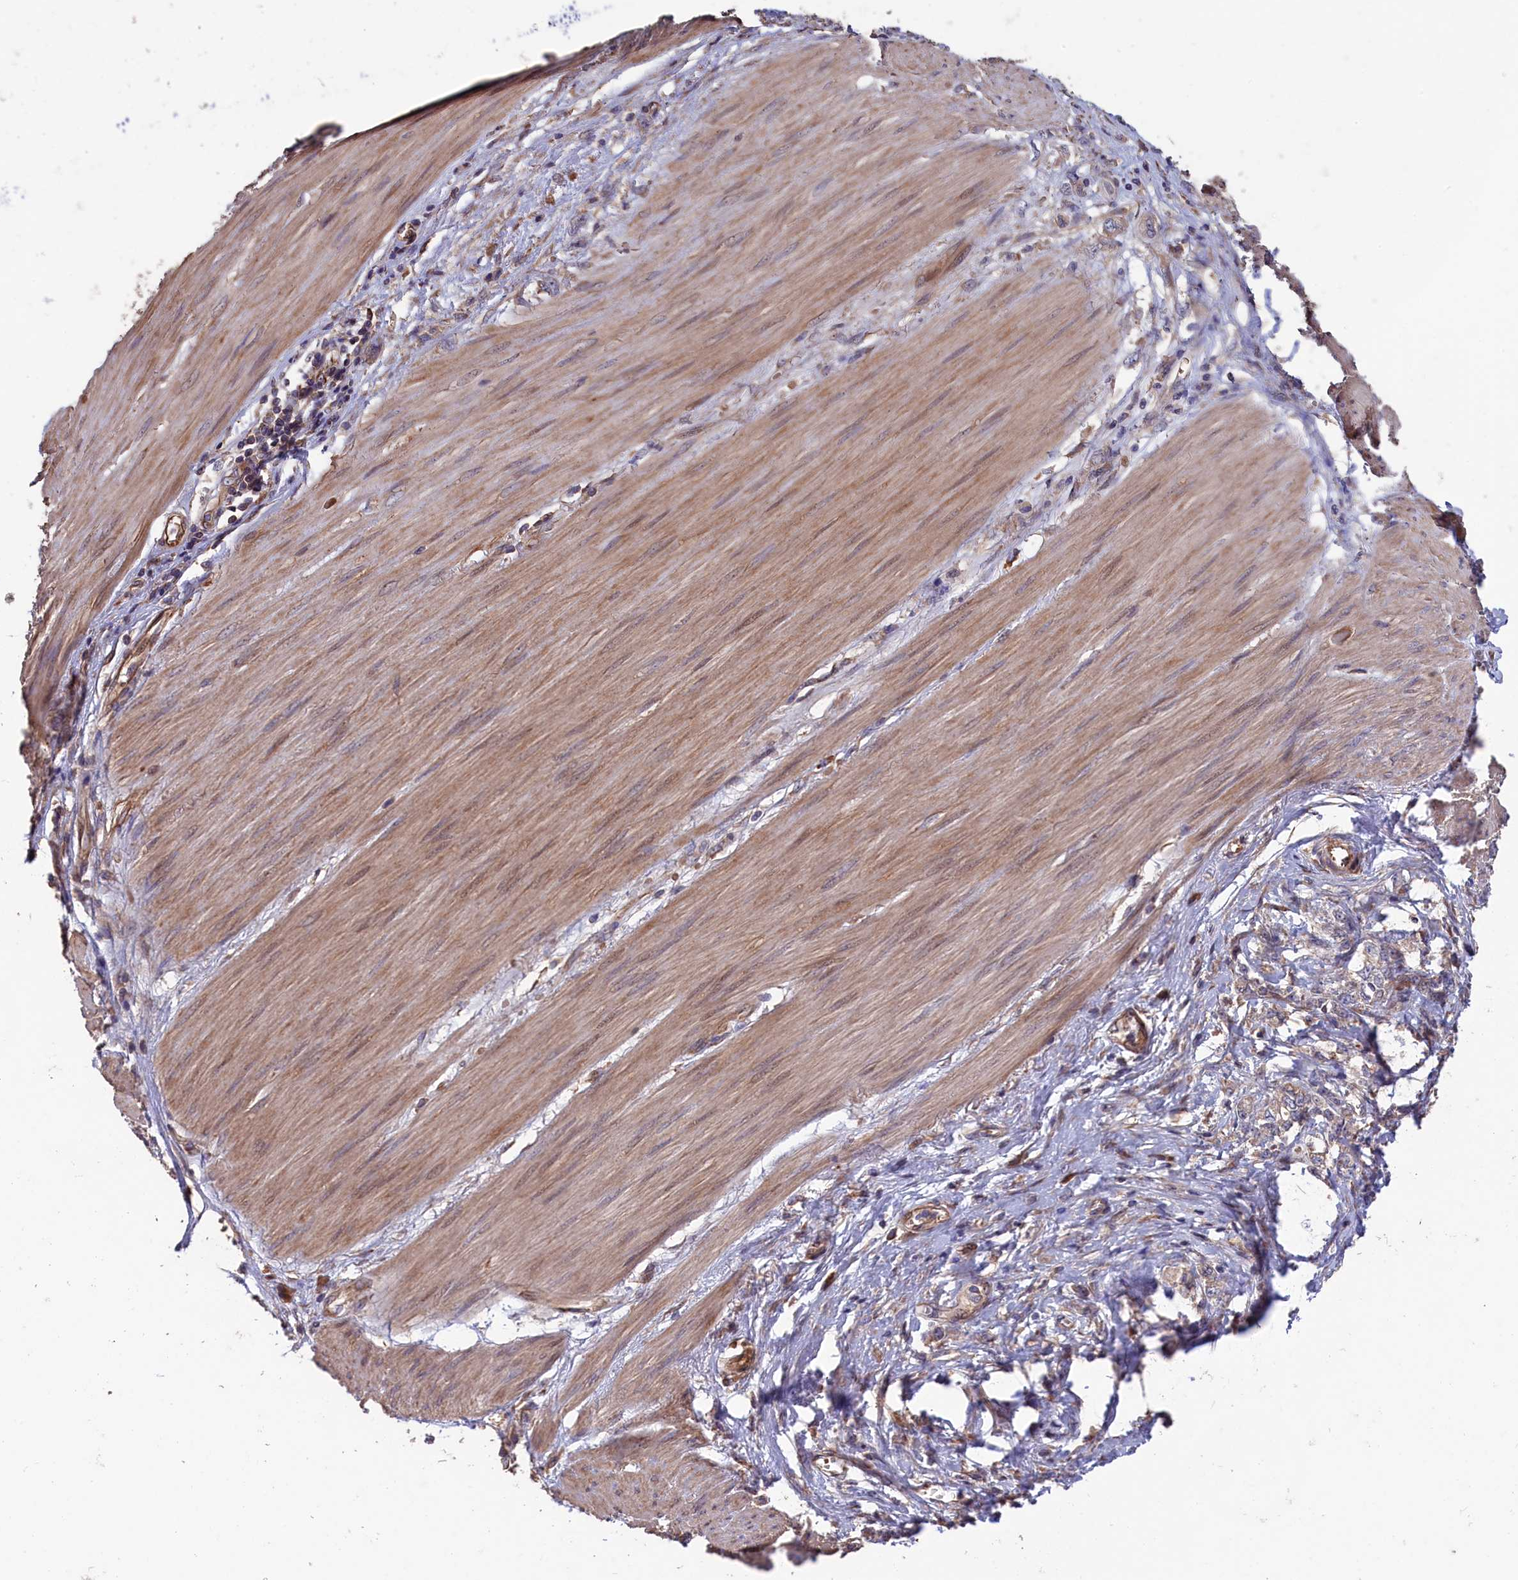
{"staining": {"intensity": "weak", "quantity": "25%-75%", "location": "cytoplasmic/membranous"}, "tissue": "stomach cancer", "cell_type": "Tumor cells", "image_type": "cancer", "snomed": [{"axis": "morphology", "description": "Adenocarcinoma, NOS"}, {"axis": "topography", "description": "Stomach"}], "caption": "IHC (DAB) staining of stomach adenocarcinoma shows weak cytoplasmic/membranous protein positivity in approximately 25%-75% of tumor cells. The staining was performed using DAB, with brown indicating positive protein expression. Nuclei are stained blue with hematoxylin.", "gene": "GREB1L", "patient": {"sex": "female", "age": 76}}